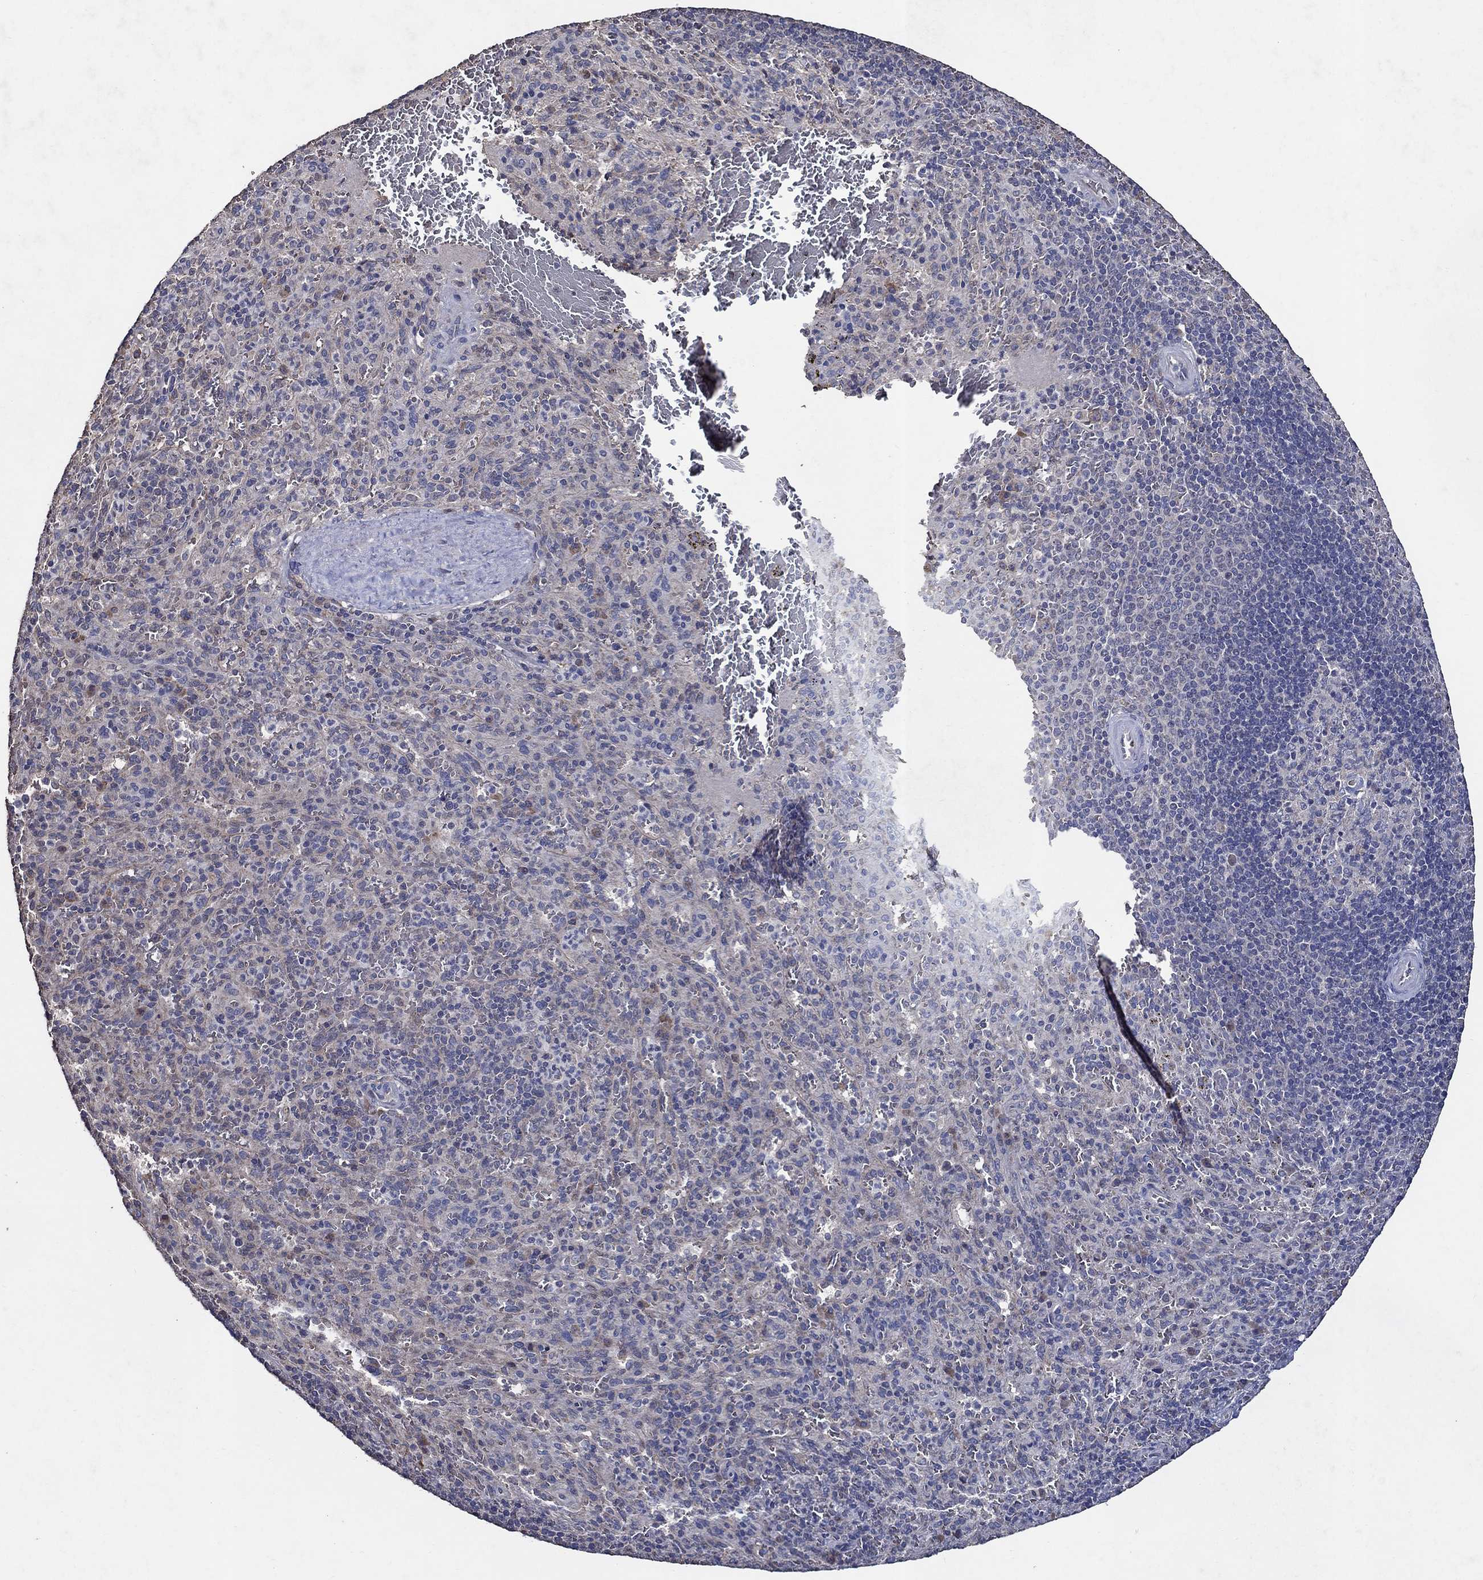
{"staining": {"intensity": "moderate", "quantity": "<25%", "location": "cytoplasmic/membranous"}, "tissue": "spleen", "cell_type": "Cells in red pulp", "image_type": "normal", "snomed": [{"axis": "morphology", "description": "Normal tissue, NOS"}, {"axis": "topography", "description": "Spleen"}], "caption": "Immunohistochemistry (DAB (3,3'-diaminobenzidine)) staining of benign spleen shows moderate cytoplasmic/membranous protein positivity in about <25% of cells in red pulp.", "gene": "HAP1", "patient": {"sex": "male", "age": 57}}